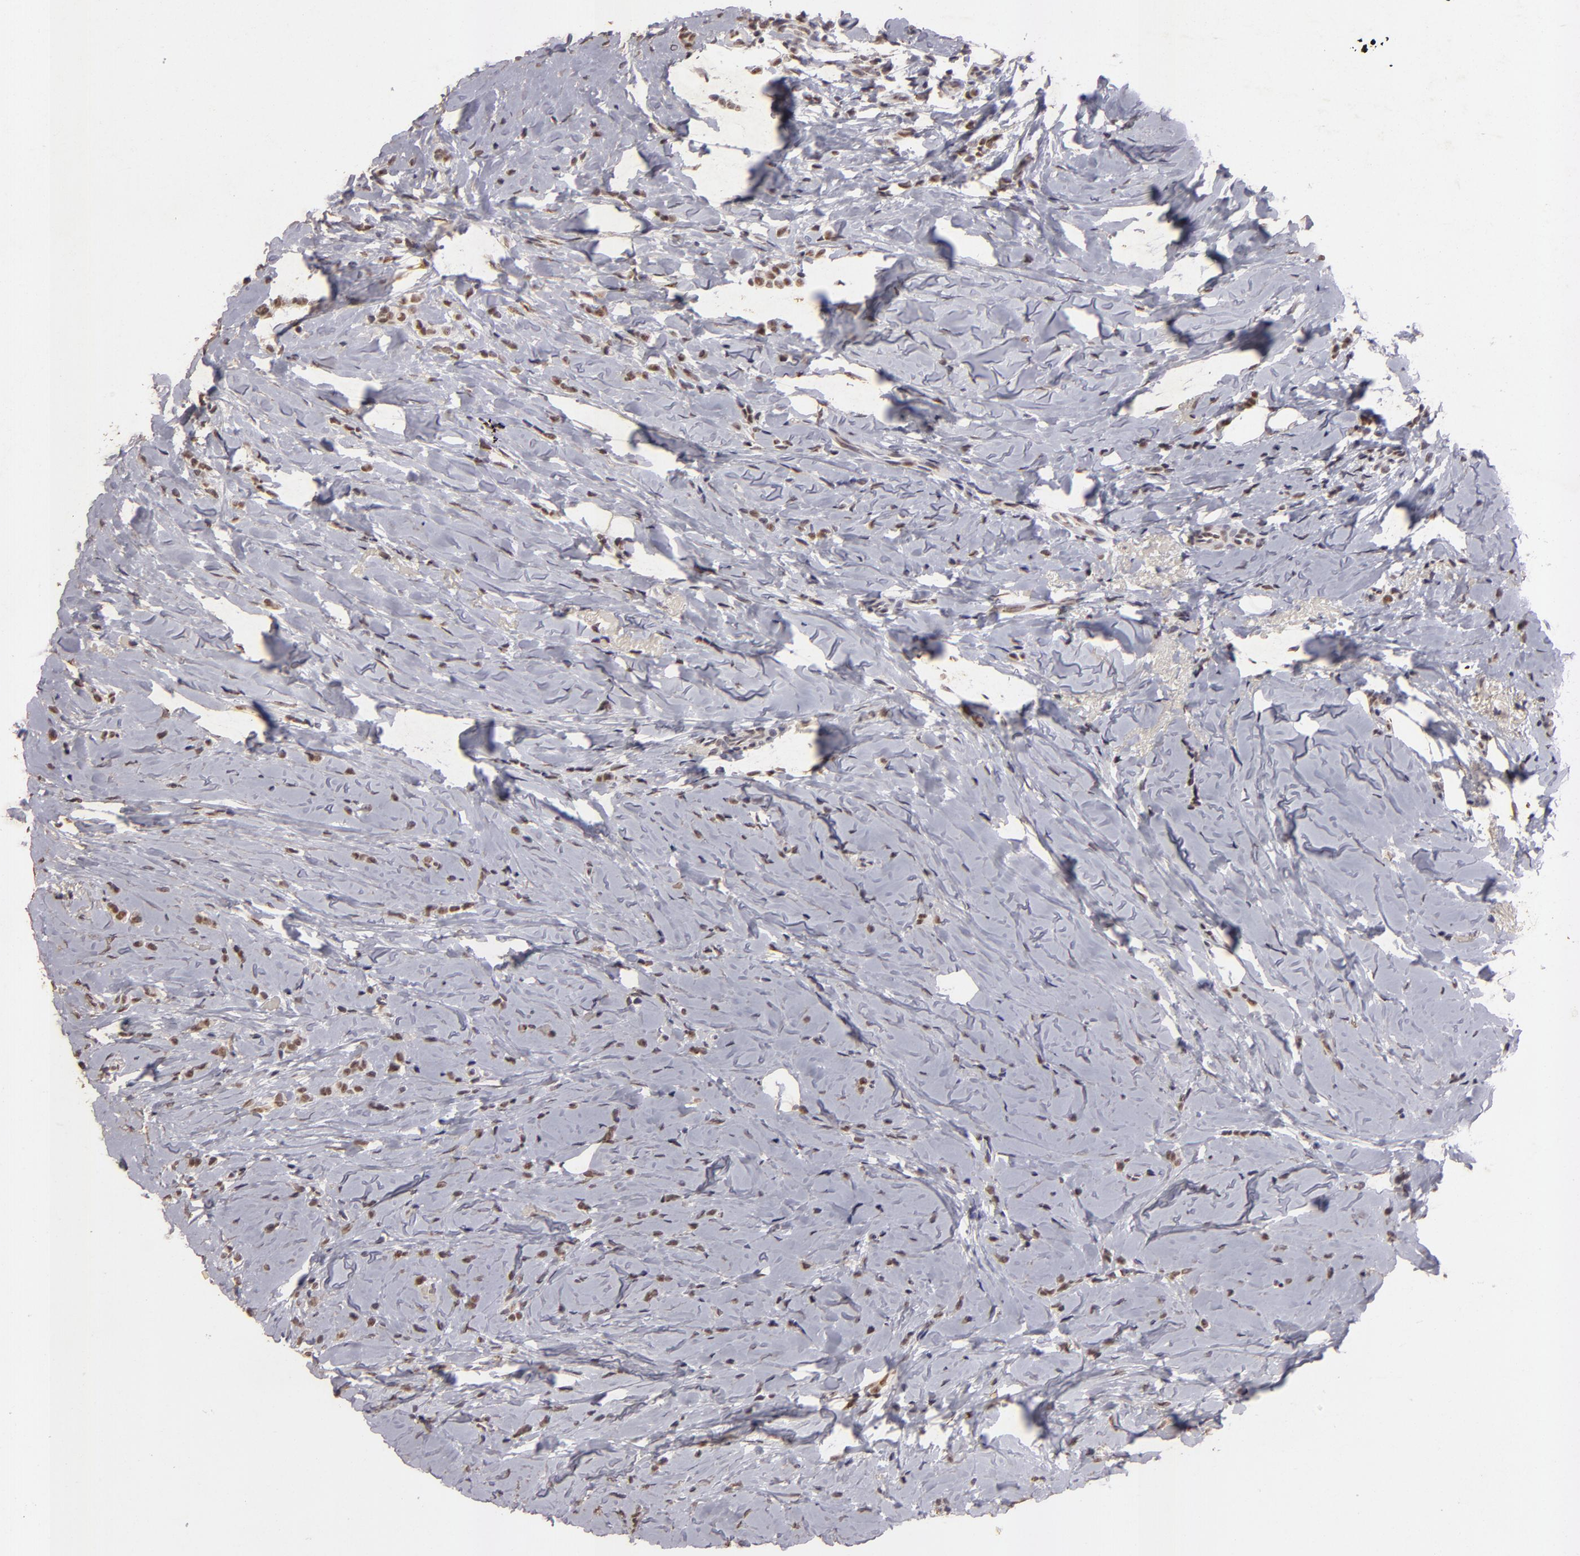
{"staining": {"intensity": "weak", "quantity": "25%-75%", "location": "nuclear"}, "tissue": "breast cancer", "cell_type": "Tumor cells", "image_type": "cancer", "snomed": [{"axis": "morphology", "description": "Lobular carcinoma"}, {"axis": "topography", "description": "Breast"}], "caption": "An image showing weak nuclear staining in approximately 25%-75% of tumor cells in lobular carcinoma (breast), as visualized by brown immunohistochemical staining.", "gene": "CBX3", "patient": {"sex": "female", "age": 64}}